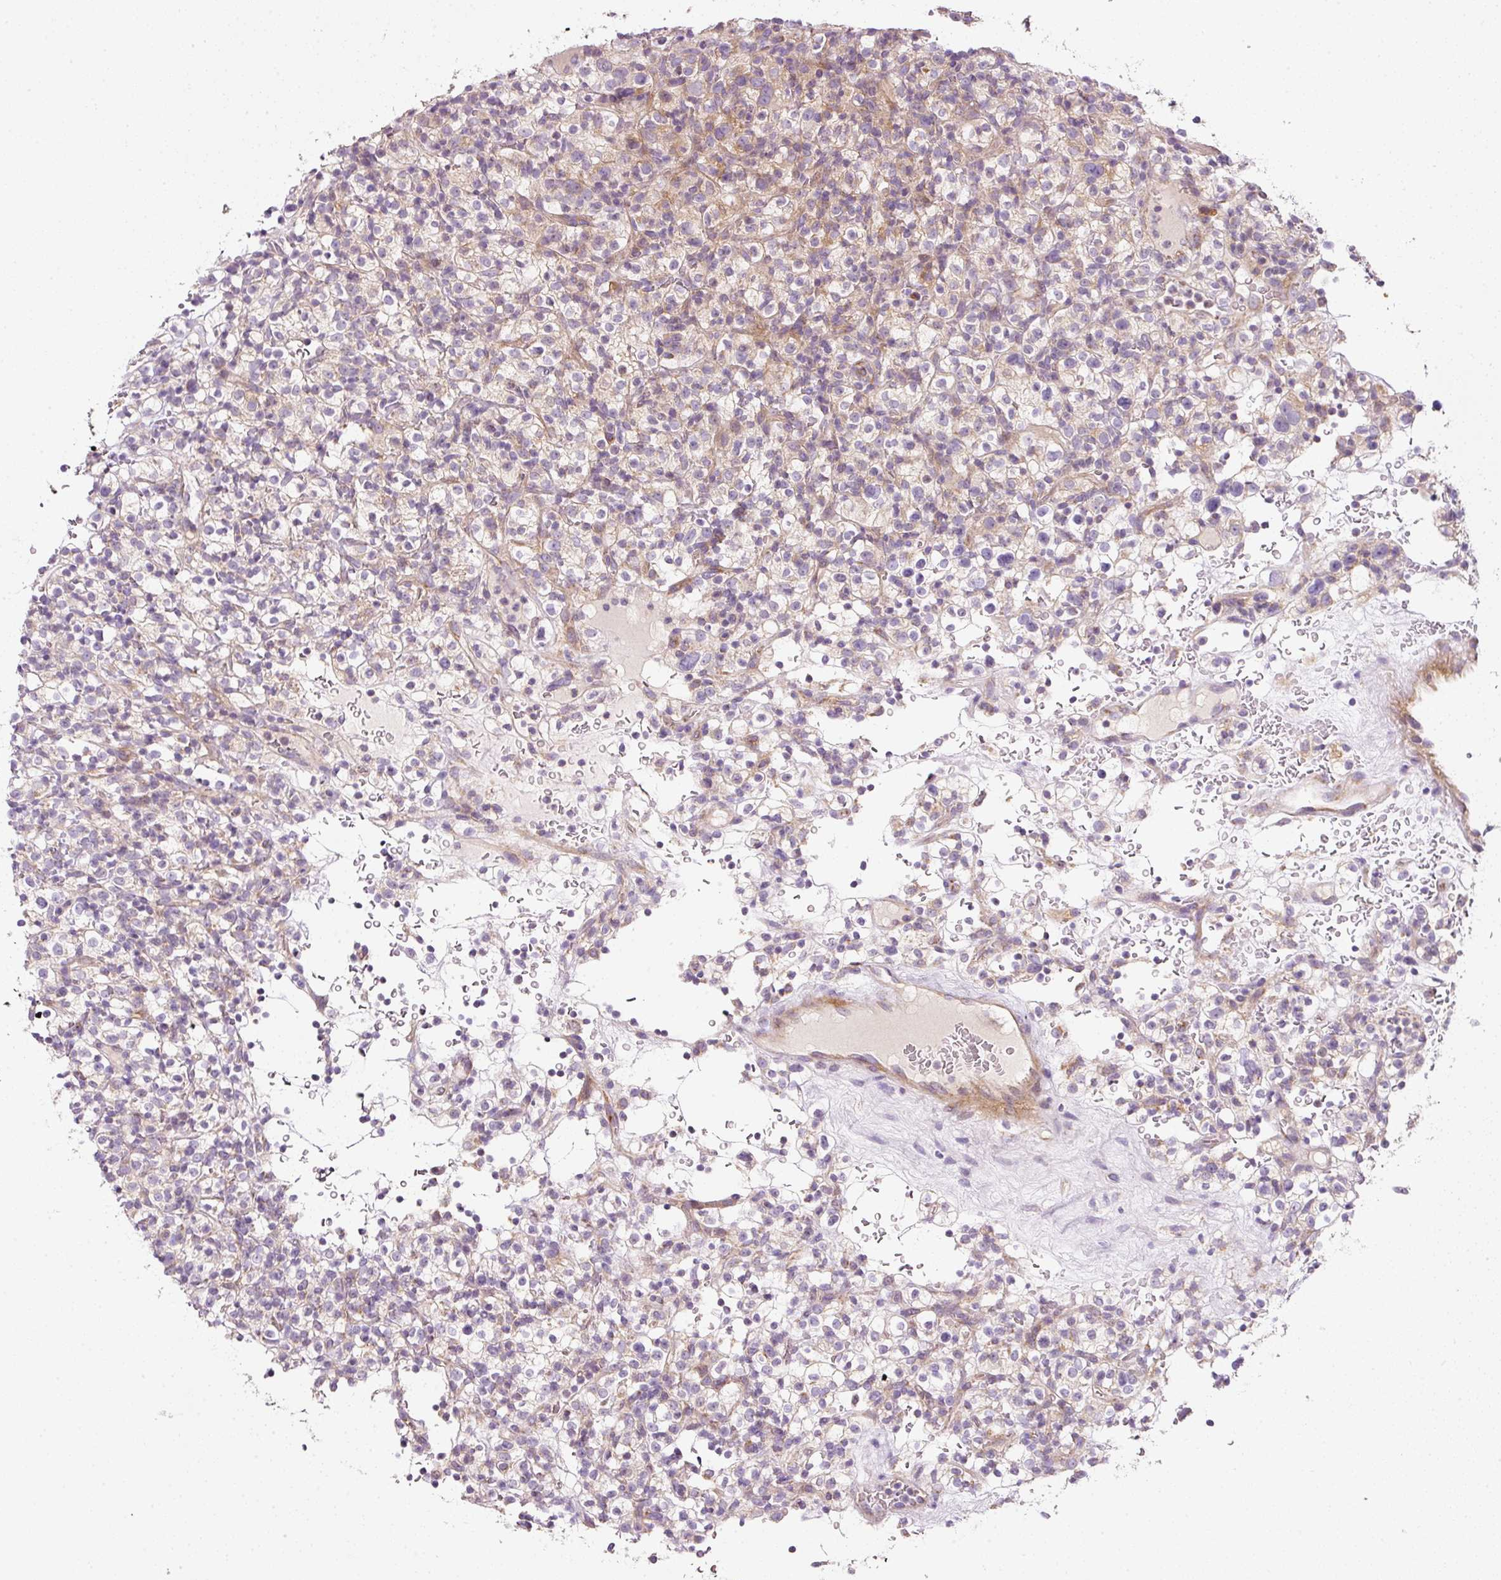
{"staining": {"intensity": "weak", "quantity": "<25%", "location": "cytoplasmic/membranous"}, "tissue": "renal cancer", "cell_type": "Tumor cells", "image_type": "cancer", "snomed": [{"axis": "morphology", "description": "Normal tissue, NOS"}, {"axis": "morphology", "description": "Adenocarcinoma, NOS"}, {"axis": "topography", "description": "Kidney"}], "caption": "Tumor cells show no significant positivity in renal adenocarcinoma.", "gene": "NDUFA1", "patient": {"sex": "female", "age": 72}}